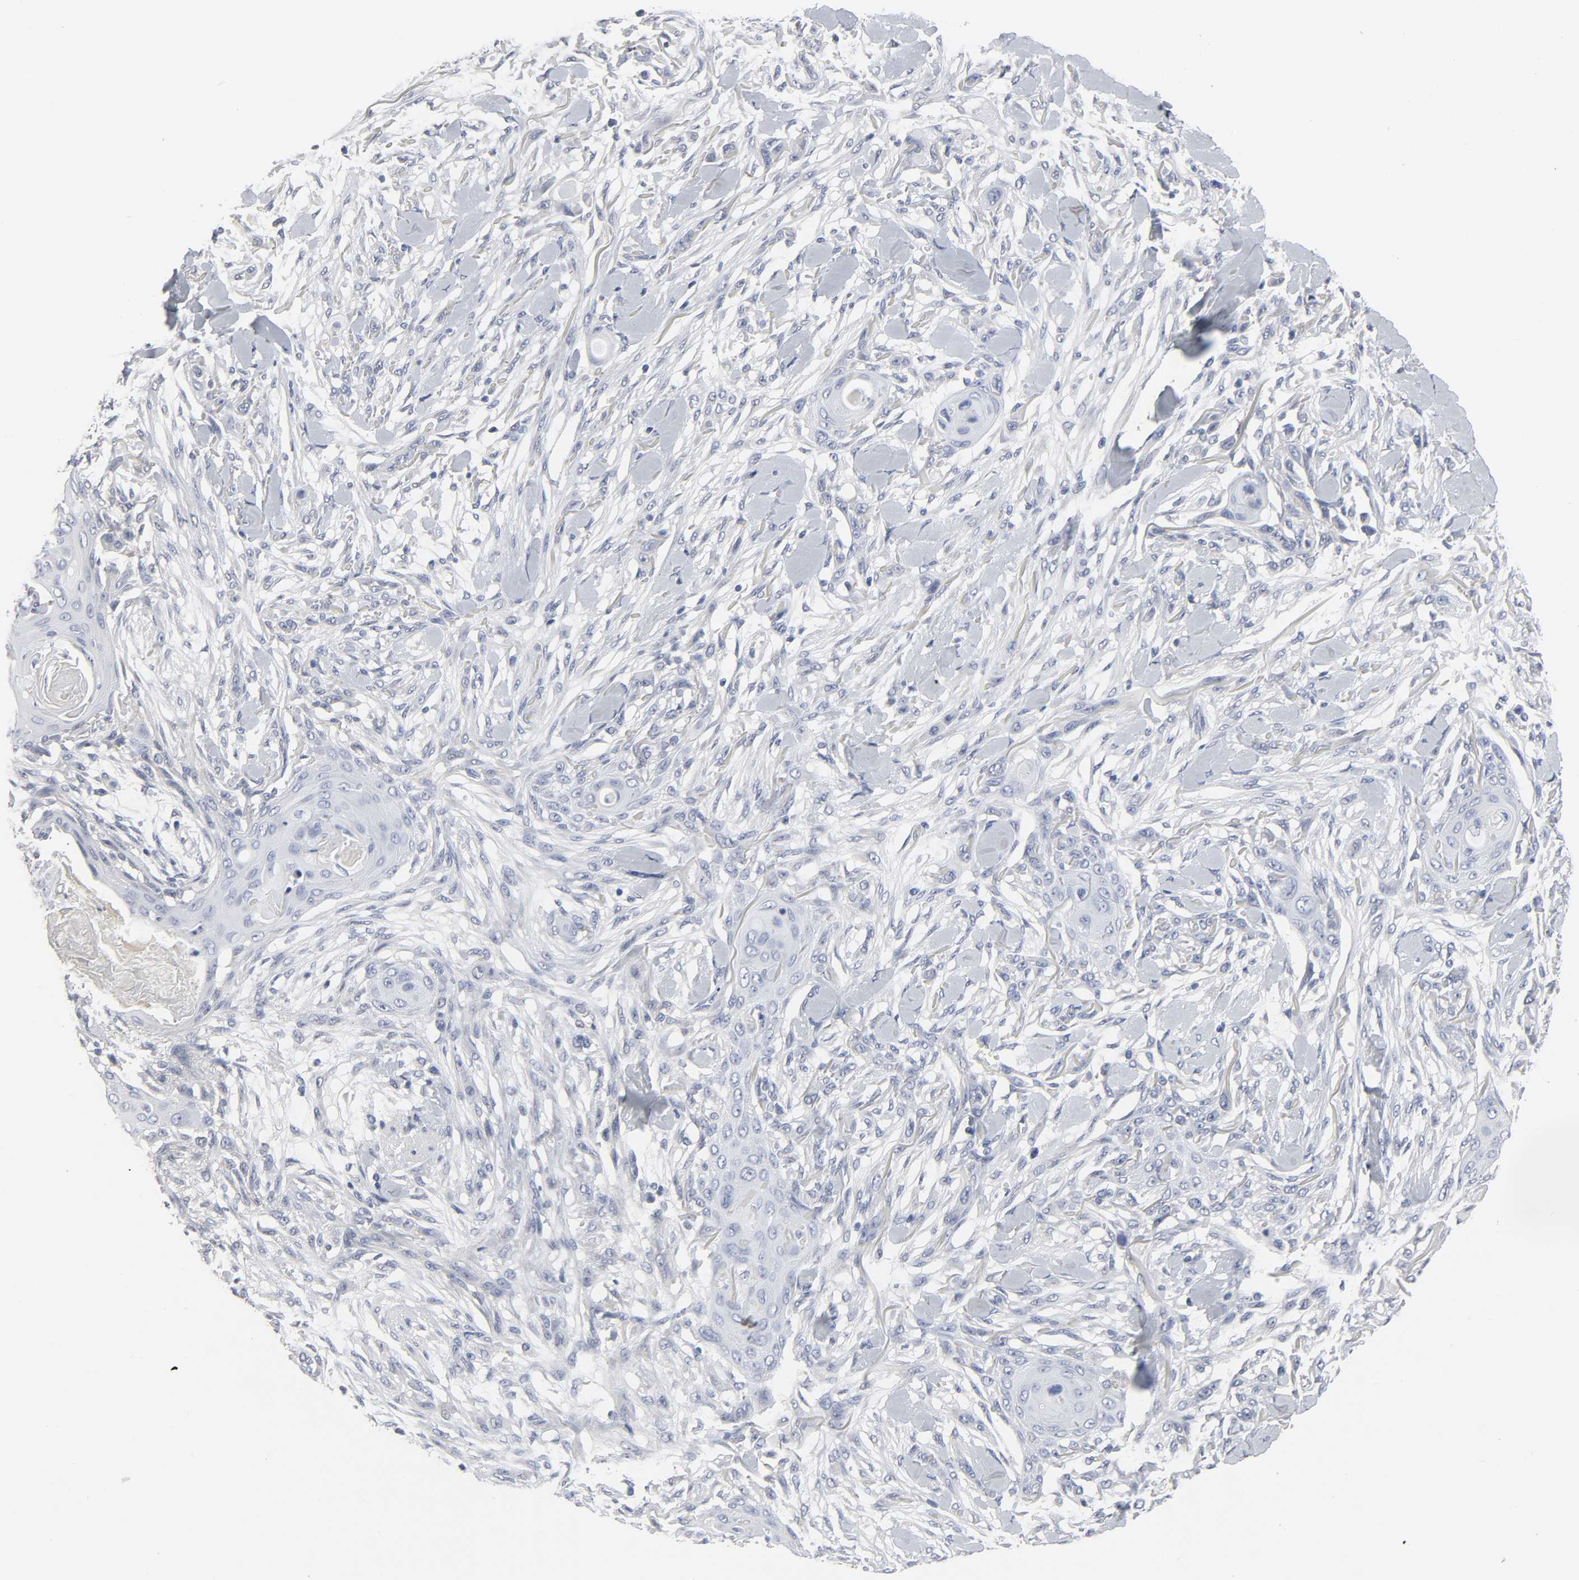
{"staining": {"intensity": "negative", "quantity": "none", "location": "none"}, "tissue": "skin cancer", "cell_type": "Tumor cells", "image_type": "cancer", "snomed": [{"axis": "morphology", "description": "Squamous cell carcinoma, NOS"}, {"axis": "topography", "description": "Skin"}], "caption": "The photomicrograph displays no staining of tumor cells in skin cancer.", "gene": "SALL2", "patient": {"sex": "female", "age": 59}}